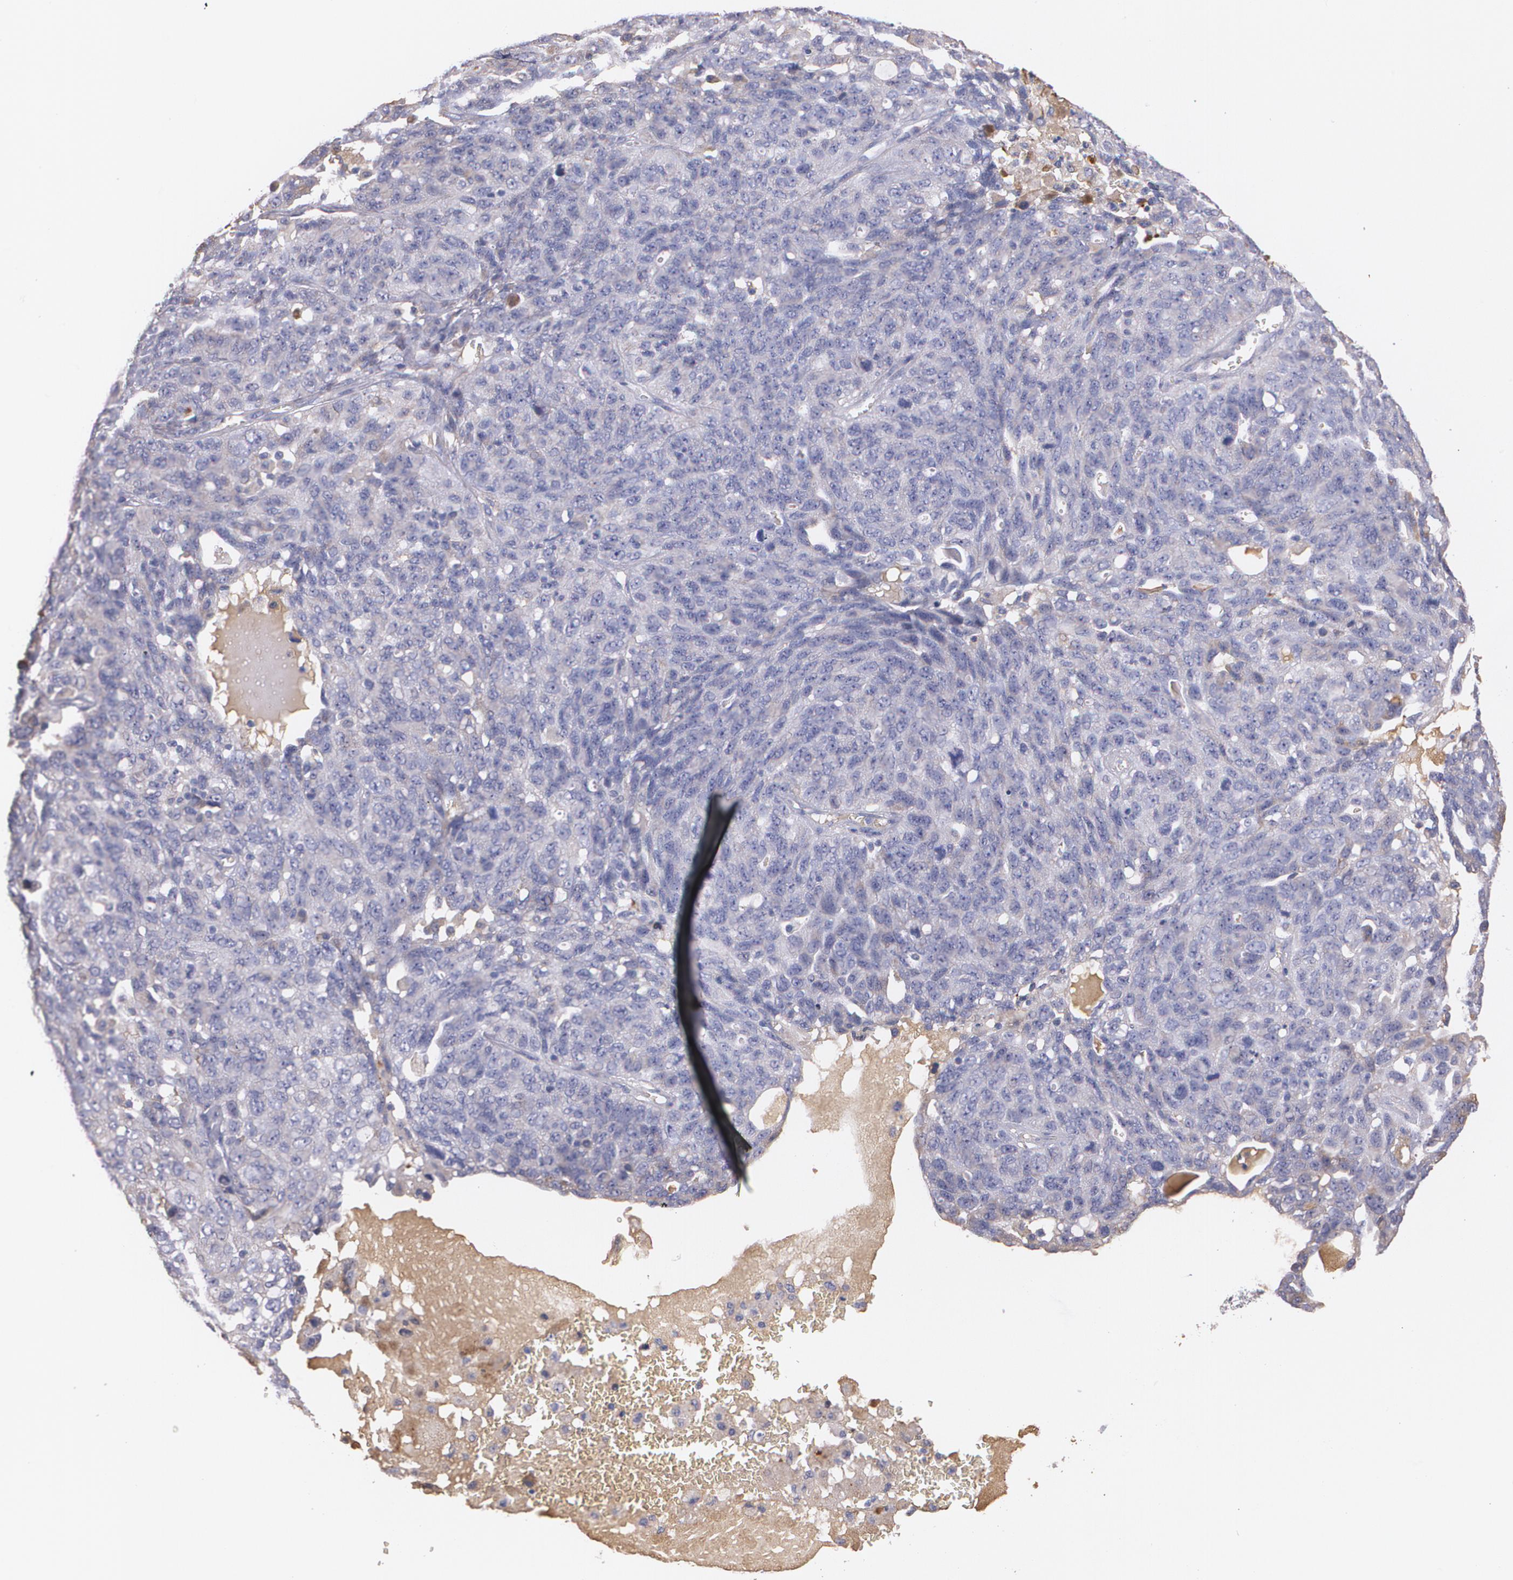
{"staining": {"intensity": "weak", "quantity": "<25%", "location": "cytoplasmic/membranous"}, "tissue": "ovarian cancer", "cell_type": "Tumor cells", "image_type": "cancer", "snomed": [{"axis": "morphology", "description": "Cystadenocarcinoma, serous, NOS"}, {"axis": "topography", "description": "Ovary"}], "caption": "High power microscopy histopathology image of an immunohistochemistry (IHC) image of ovarian serous cystadenocarcinoma, revealing no significant positivity in tumor cells.", "gene": "AMBP", "patient": {"sex": "female", "age": 71}}